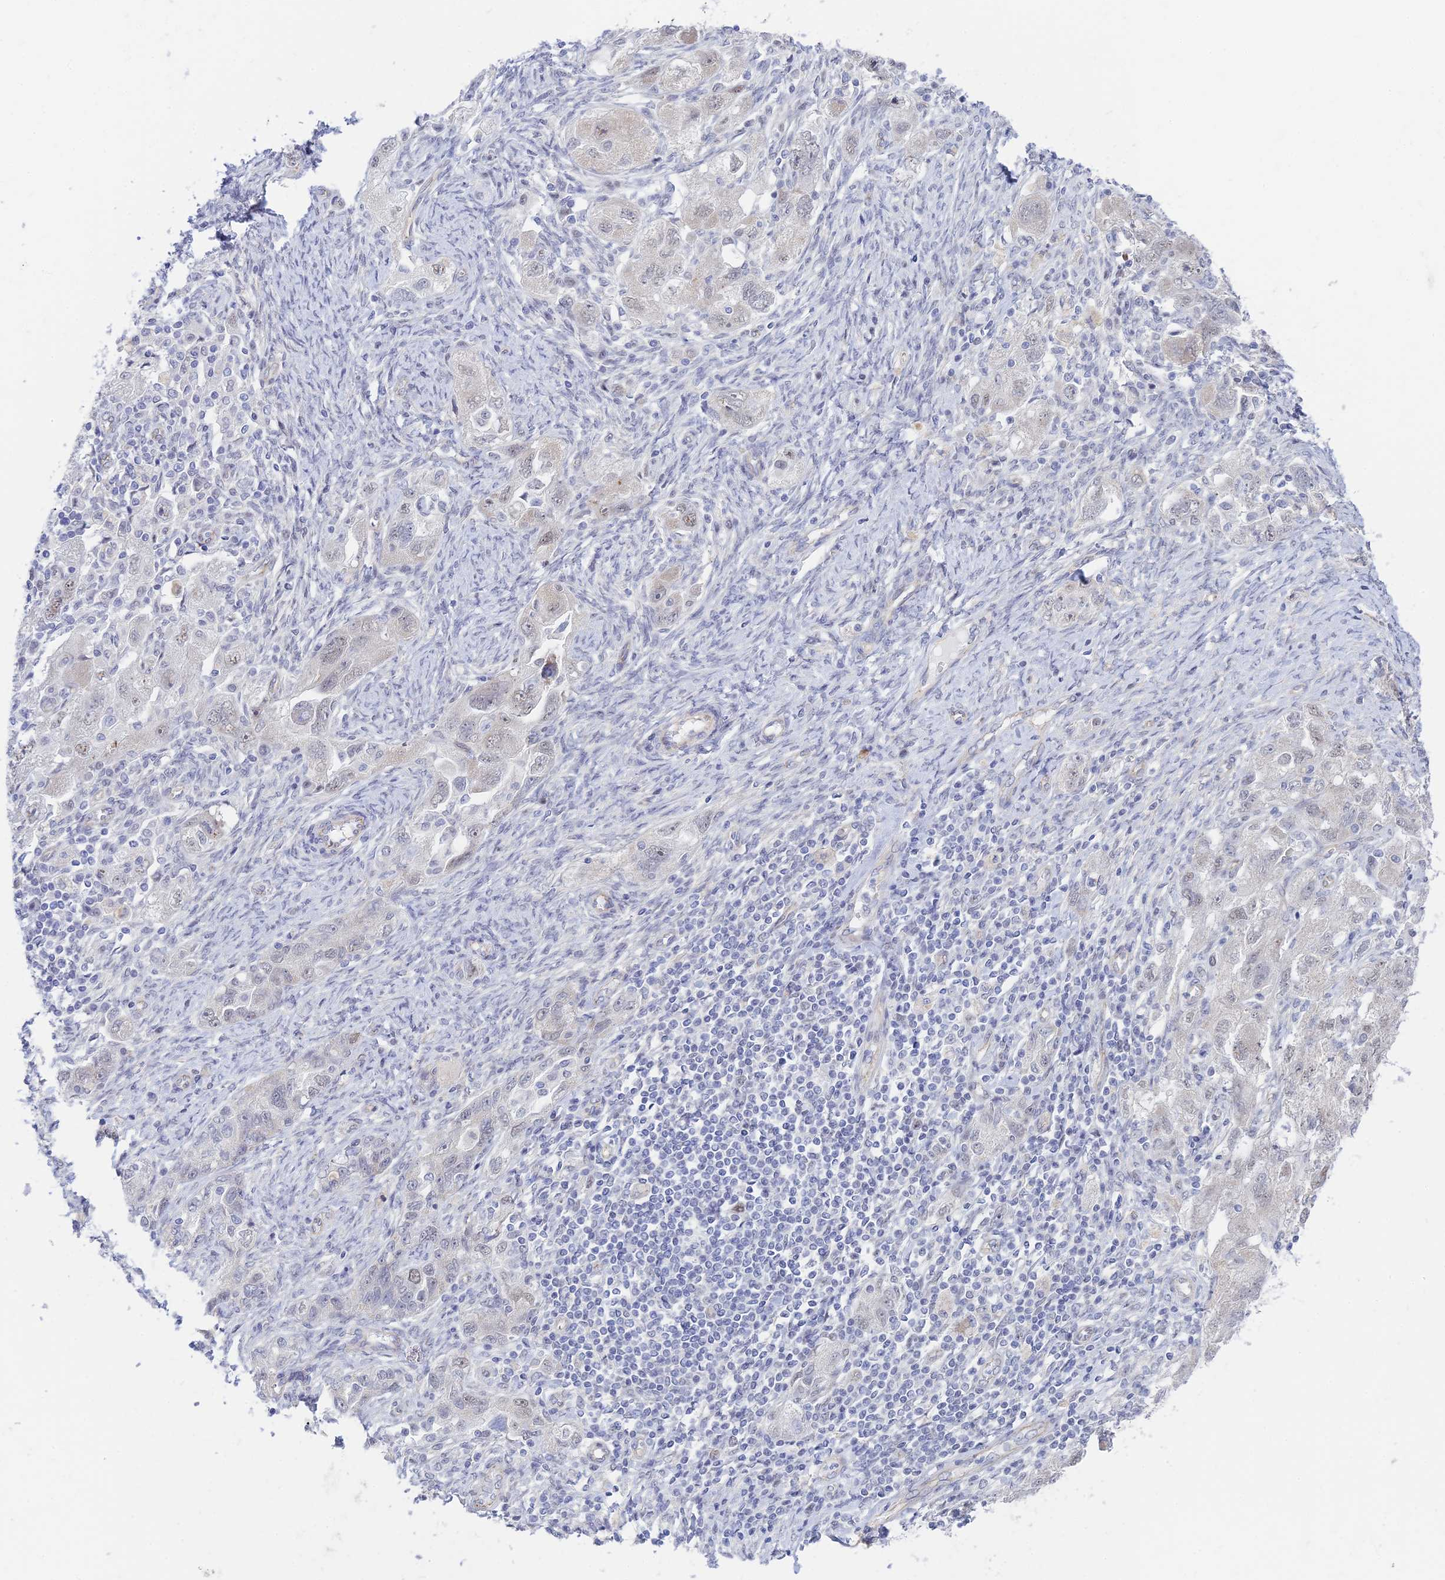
{"staining": {"intensity": "weak", "quantity": "25%-75%", "location": "nuclear"}, "tissue": "ovarian cancer", "cell_type": "Tumor cells", "image_type": "cancer", "snomed": [{"axis": "morphology", "description": "Carcinoma, NOS"}, {"axis": "morphology", "description": "Cystadenocarcinoma, serous, NOS"}, {"axis": "topography", "description": "Ovary"}], "caption": "Immunohistochemistry micrograph of human ovarian cancer (carcinoma) stained for a protein (brown), which displays low levels of weak nuclear staining in approximately 25%-75% of tumor cells.", "gene": "CFAP92", "patient": {"sex": "female", "age": 69}}